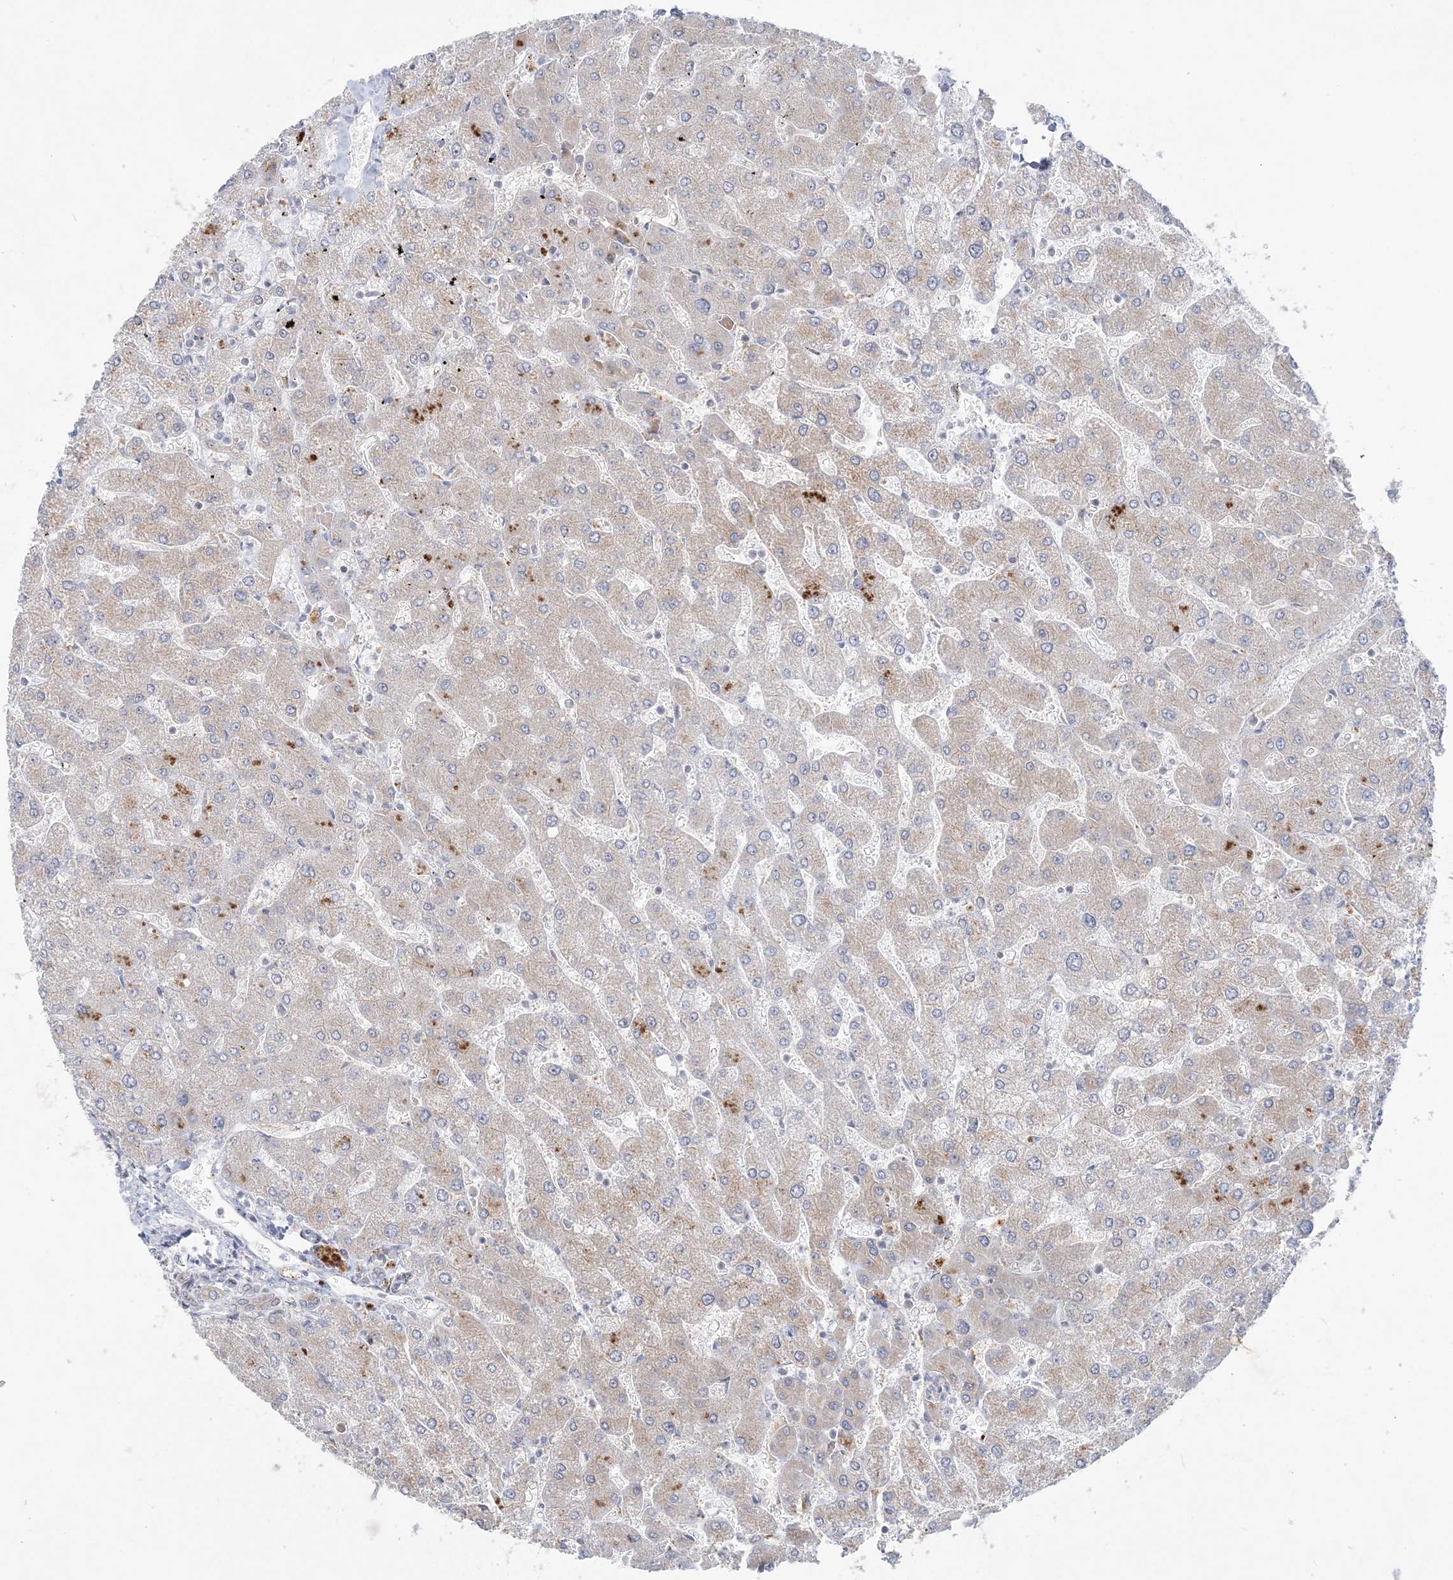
{"staining": {"intensity": "negative", "quantity": "none", "location": "none"}, "tissue": "liver", "cell_type": "Cholangiocytes", "image_type": "normal", "snomed": [{"axis": "morphology", "description": "Normal tissue, NOS"}, {"axis": "topography", "description": "Liver"}], "caption": "Image shows no significant protein expression in cholangiocytes of normal liver. (DAB IHC, high magnification).", "gene": "SH3BP4", "patient": {"sex": "male", "age": 55}}